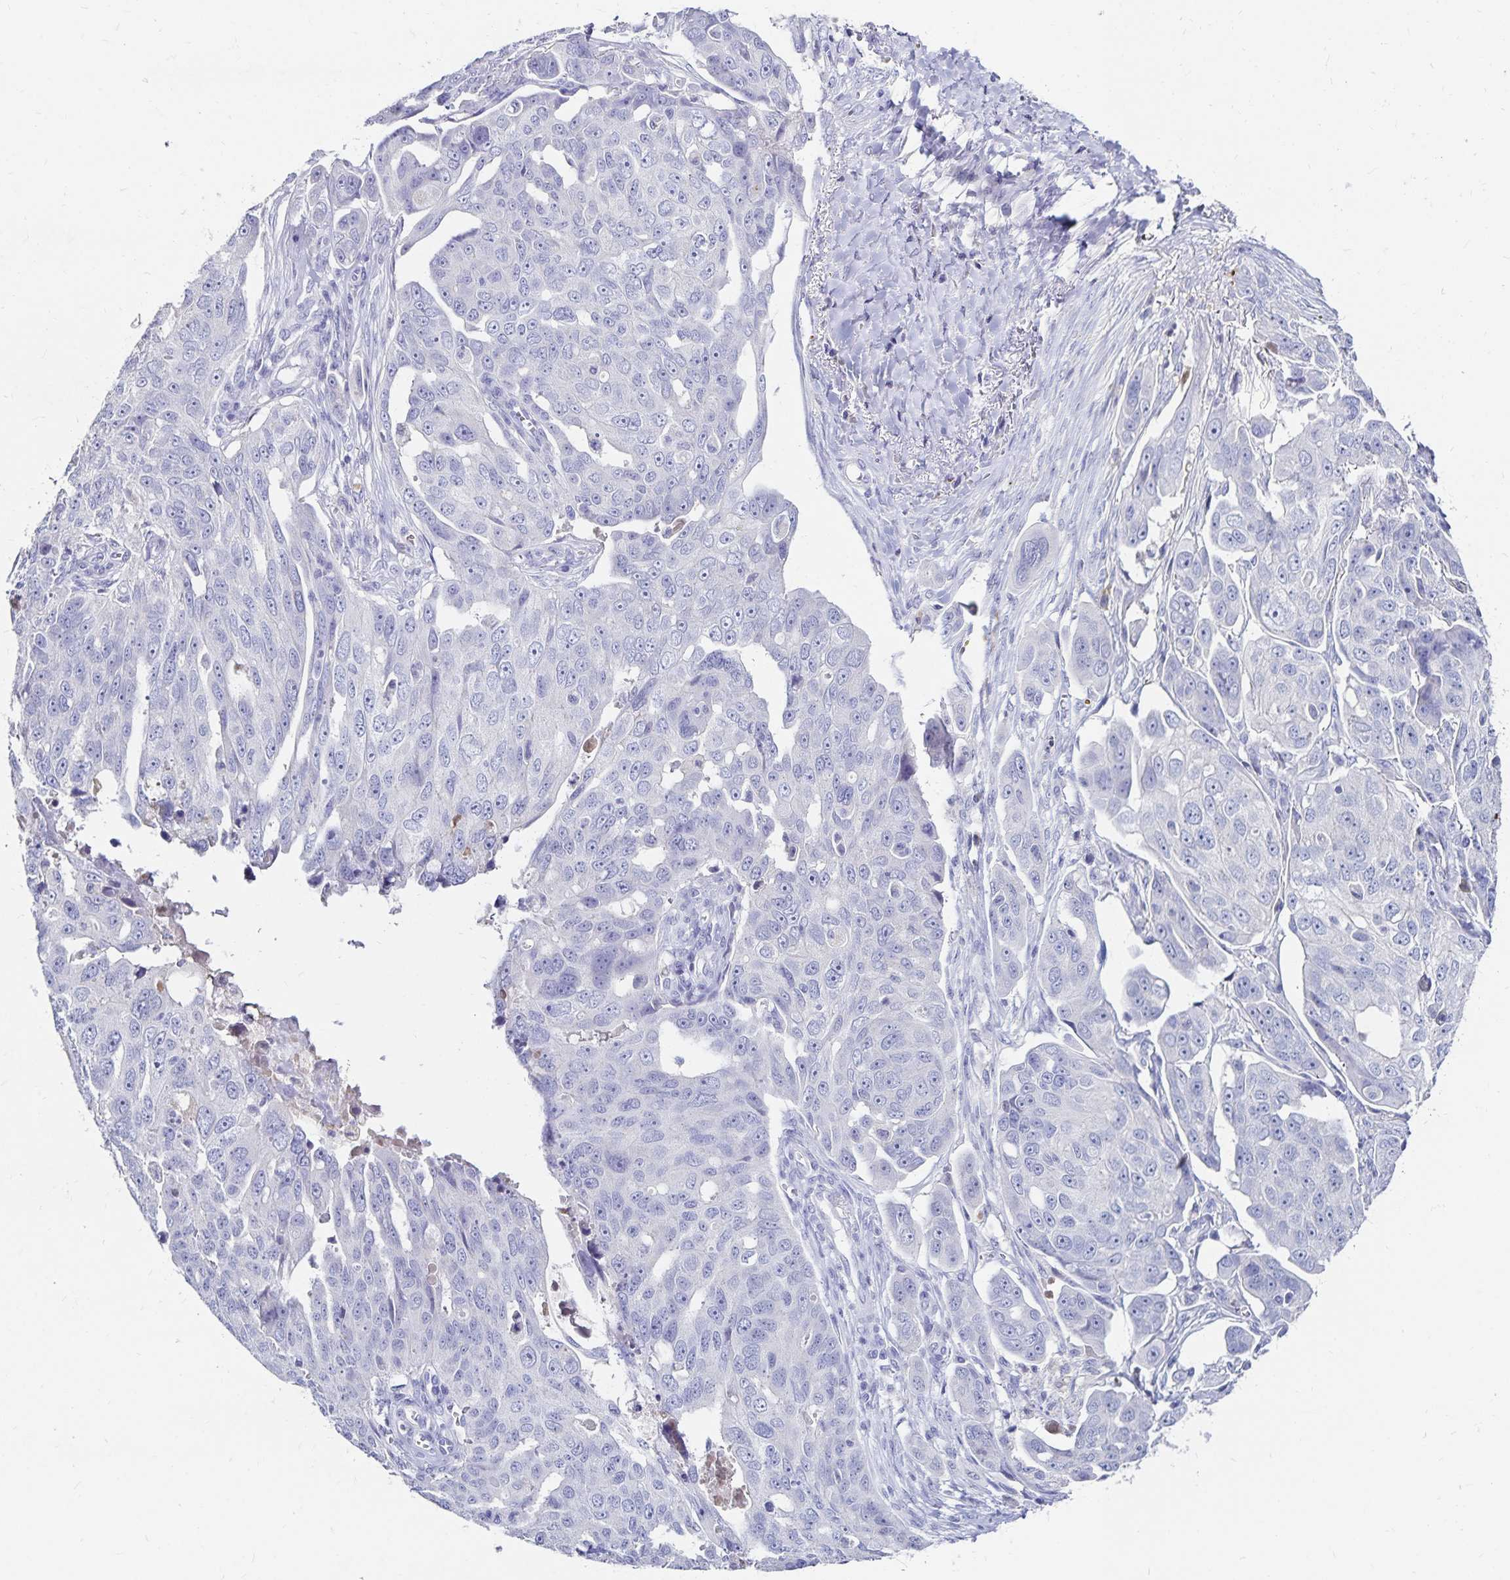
{"staining": {"intensity": "negative", "quantity": "none", "location": "none"}, "tissue": "ovarian cancer", "cell_type": "Tumor cells", "image_type": "cancer", "snomed": [{"axis": "morphology", "description": "Carcinoma, endometroid"}, {"axis": "topography", "description": "Ovary"}], "caption": "This is a image of IHC staining of endometroid carcinoma (ovarian), which shows no expression in tumor cells.", "gene": "PAX5", "patient": {"sex": "female", "age": 70}}